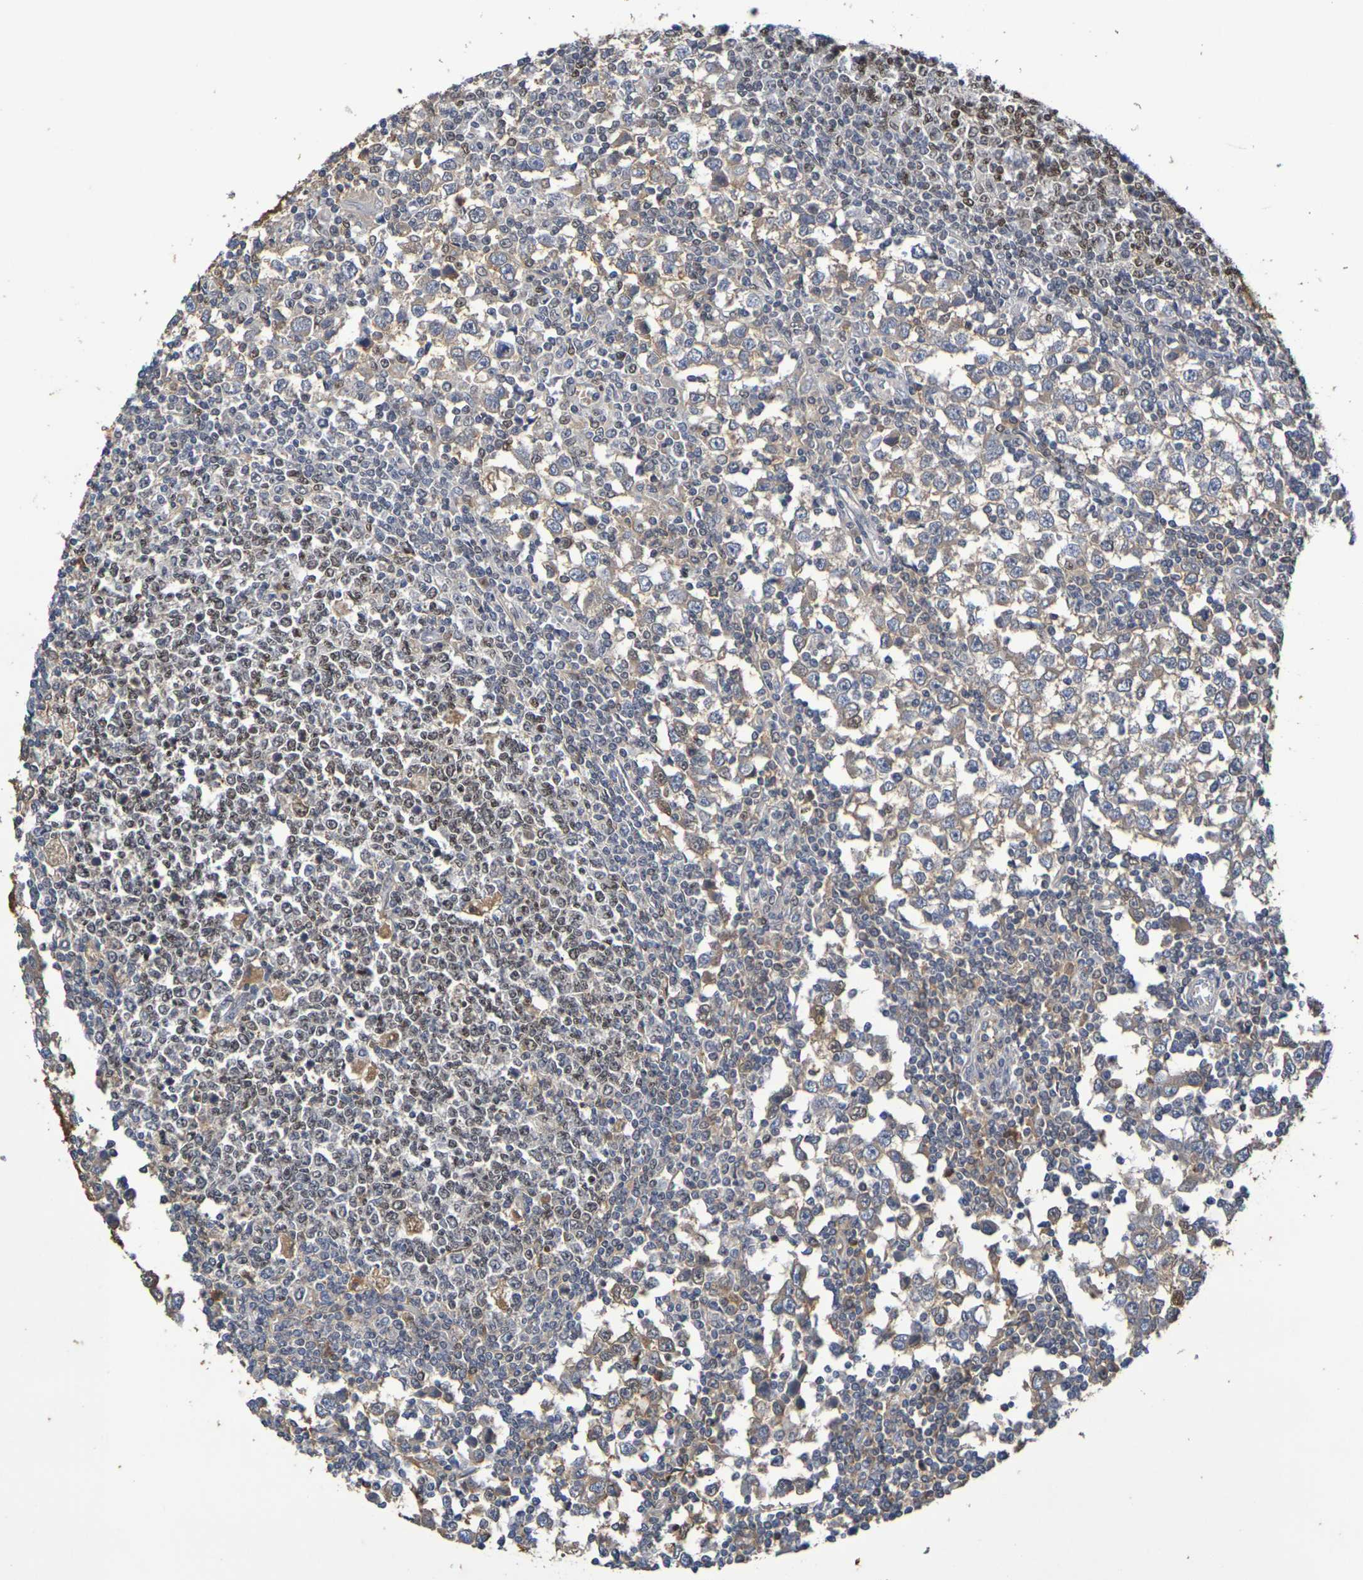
{"staining": {"intensity": "moderate", "quantity": ">75%", "location": "cytoplasmic/membranous,nuclear"}, "tissue": "testis cancer", "cell_type": "Tumor cells", "image_type": "cancer", "snomed": [{"axis": "morphology", "description": "Seminoma, NOS"}, {"axis": "topography", "description": "Testis"}], "caption": "A histopathology image showing moderate cytoplasmic/membranous and nuclear expression in about >75% of tumor cells in seminoma (testis), as visualized by brown immunohistochemical staining.", "gene": "TERF2", "patient": {"sex": "male", "age": 65}}